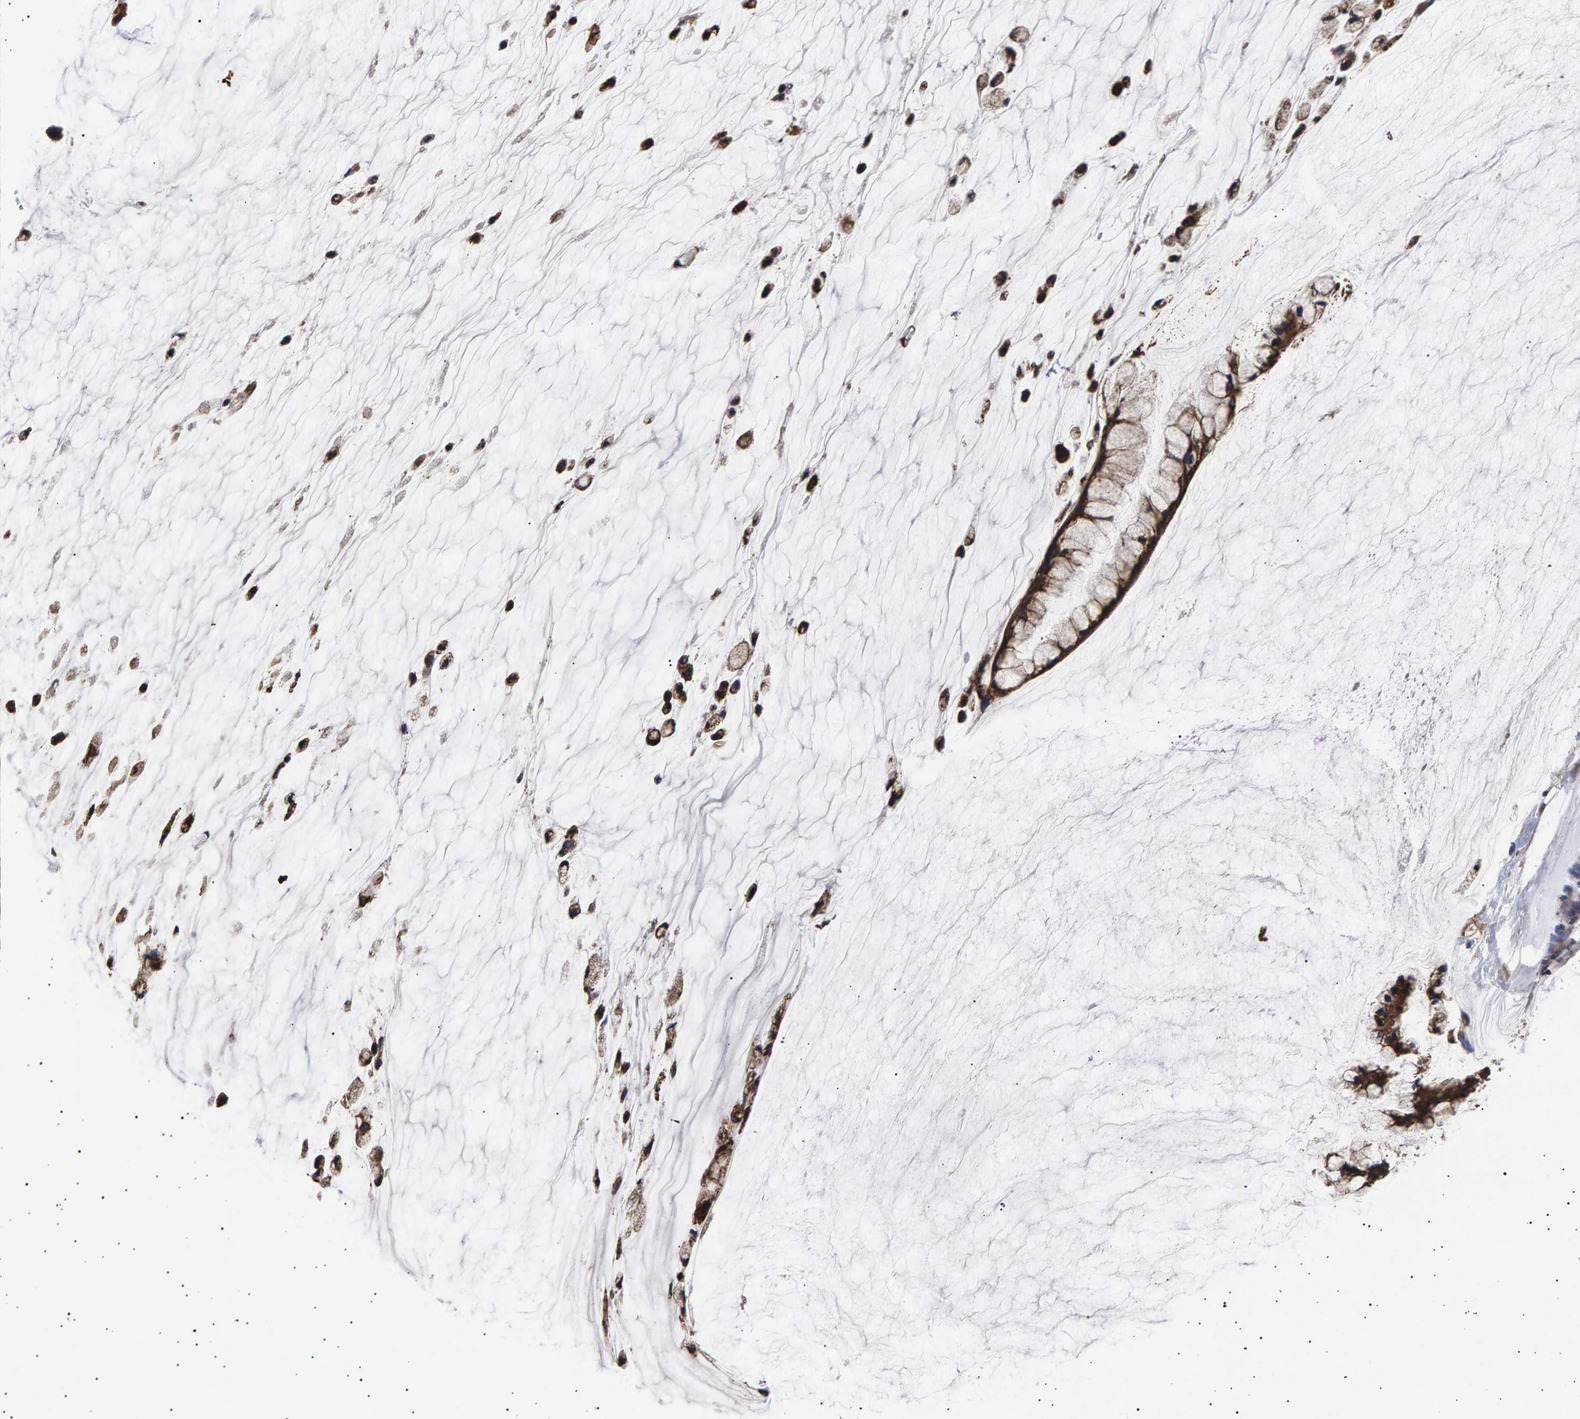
{"staining": {"intensity": "moderate", "quantity": ">75%", "location": "cytoplasmic/membranous"}, "tissue": "ovarian cancer", "cell_type": "Tumor cells", "image_type": "cancer", "snomed": [{"axis": "morphology", "description": "Cystadenocarcinoma, mucinous, NOS"}, {"axis": "topography", "description": "Ovary"}], "caption": "Protein expression analysis of mucinous cystadenocarcinoma (ovarian) reveals moderate cytoplasmic/membranous expression in about >75% of tumor cells.", "gene": "ANKRD40", "patient": {"sex": "female", "age": 39}}